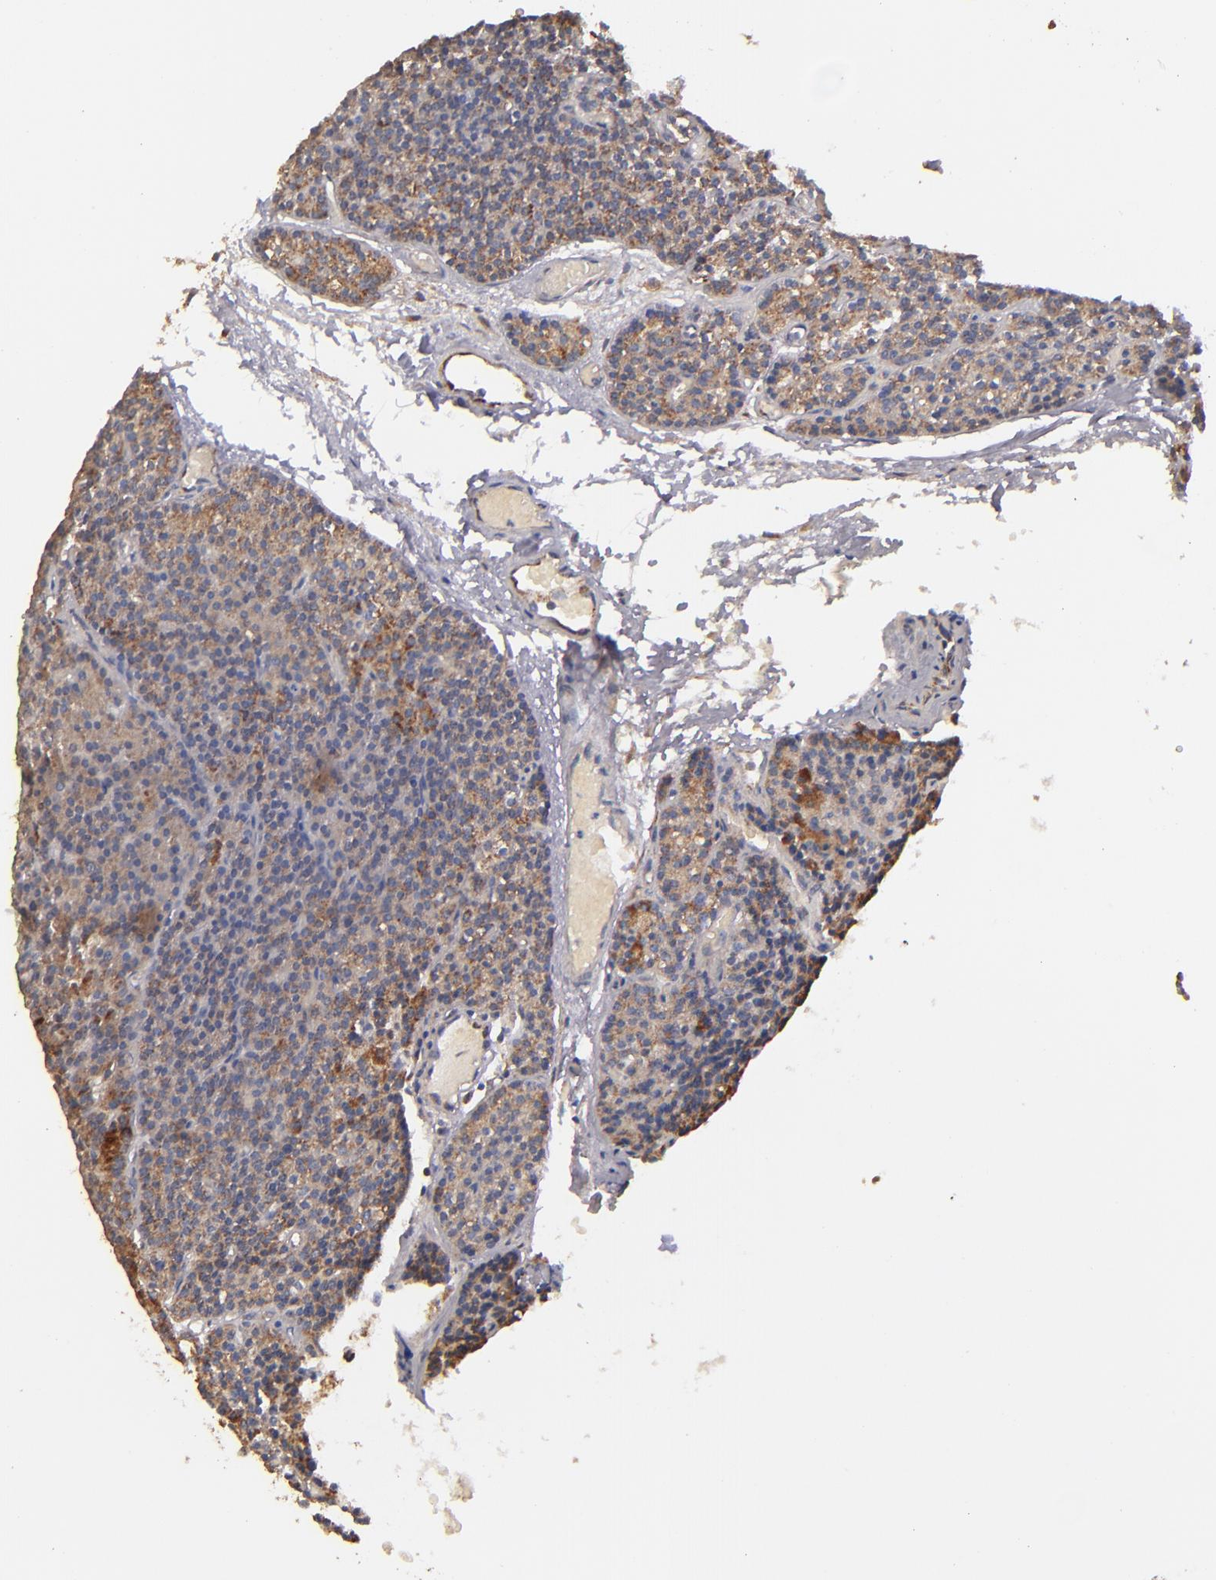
{"staining": {"intensity": "moderate", "quantity": "25%-75%", "location": "cytoplasmic/membranous"}, "tissue": "parathyroid gland", "cell_type": "Glandular cells", "image_type": "normal", "snomed": [{"axis": "morphology", "description": "Normal tissue, NOS"}, {"axis": "topography", "description": "Parathyroid gland"}], "caption": "Immunohistochemical staining of benign parathyroid gland displays moderate cytoplasmic/membranous protein positivity in about 25%-75% of glandular cells.", "gene": "SHC1", "patient": {"sex": "male", "age": 57}}